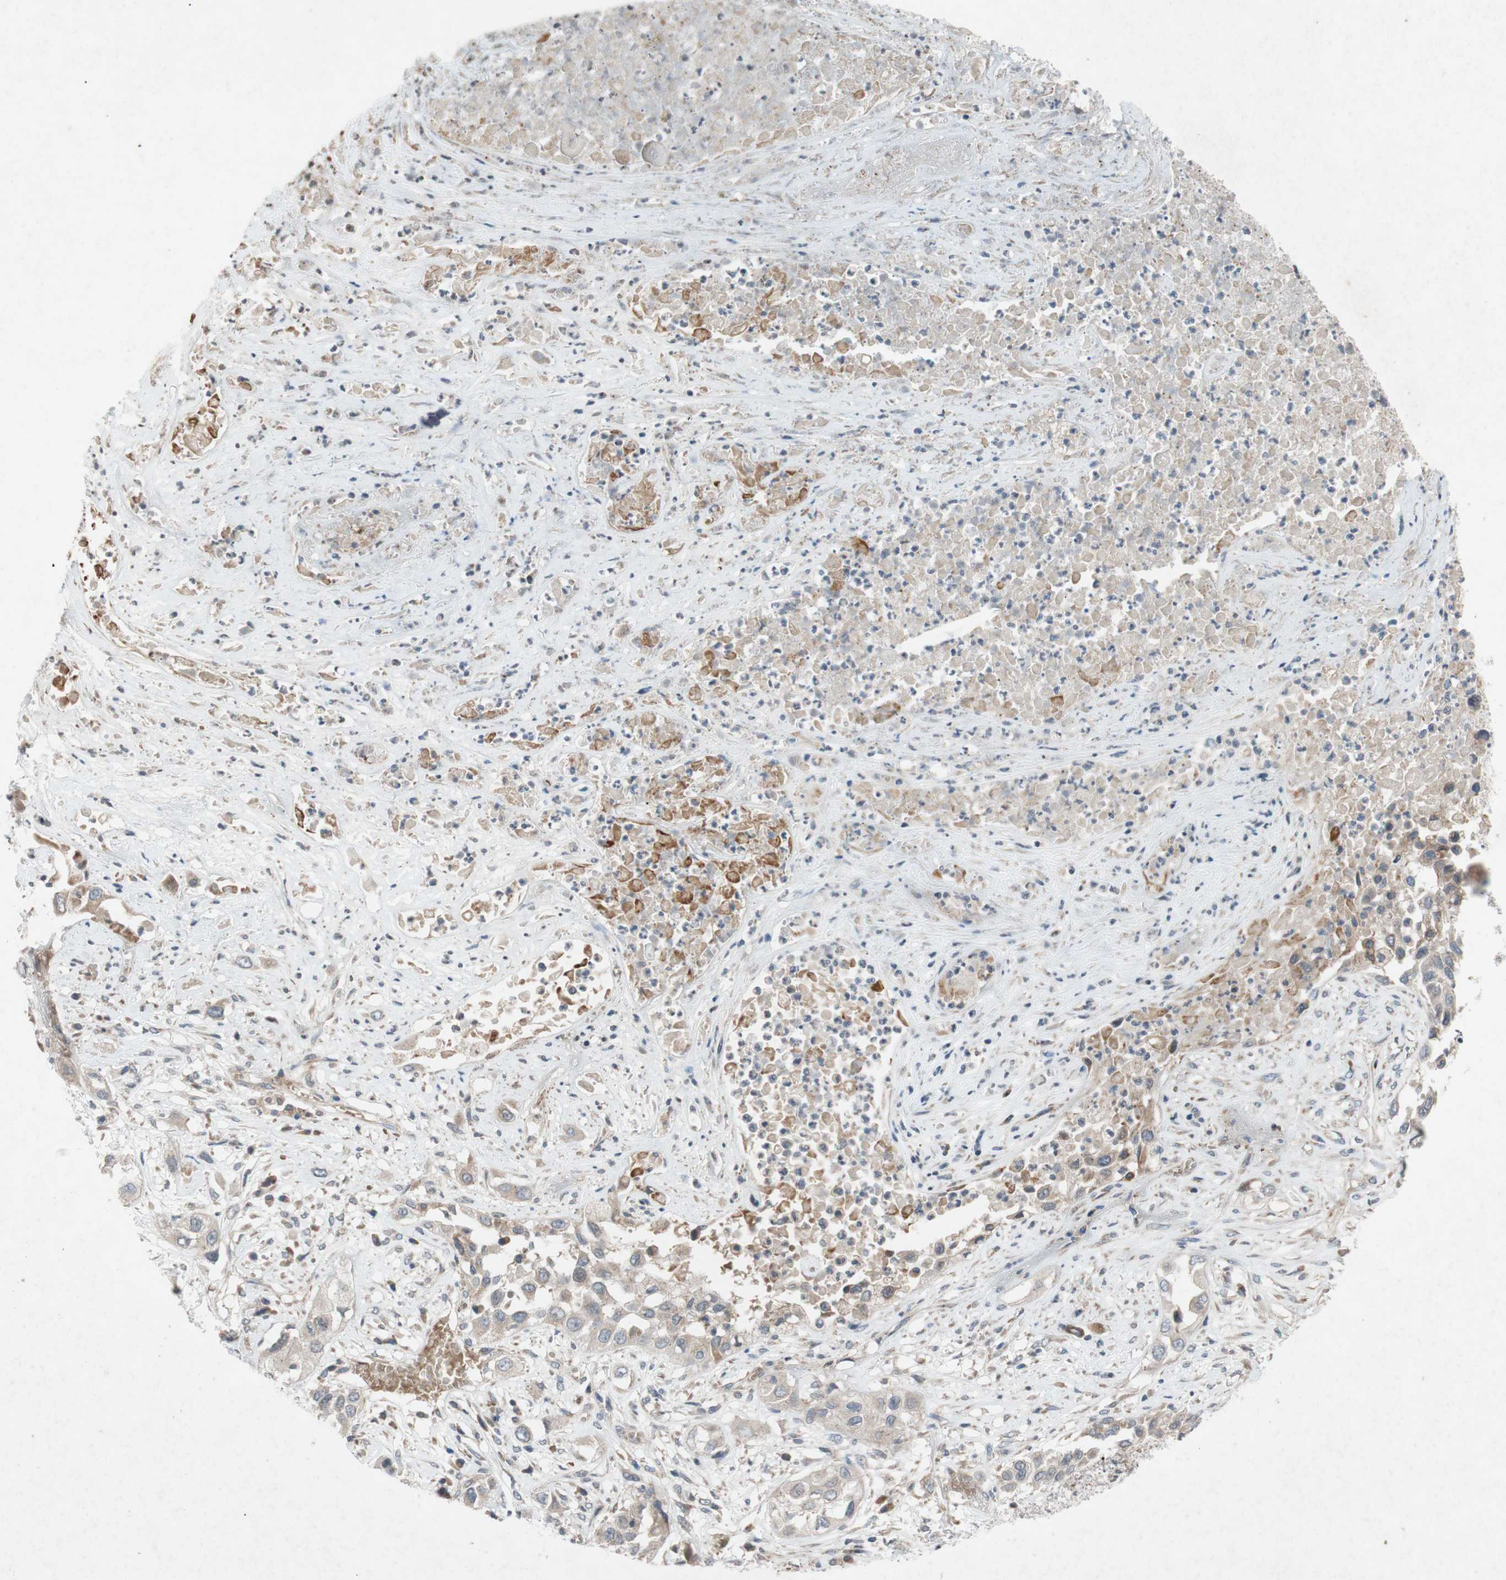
{"staining": {"intensity": "weak", "quantity": ">75%", "location": "cytoplasmic/membranous"}, "tissue": "lung cancer", "cell_type": "Tumor cells", "image_type": "cancer", "snomed": [{"axis": "morphology", "description": "Squamous cell carcinoma, NOS"}, {"axis": "topography", "description": "Lung"}], "caption": "Lung cancer (squamous cell carcinoma) stained with DAB (3,3'-diaminobenzidine) immunohistochemistry shows low levels of weak cytoplasmic/membranous staining in approximately >75% of tumor cells. (IHC, brightfield microscopy, high magnification).", "gene": "ADD2", "patient": {"sex": "male", "age": 71}}